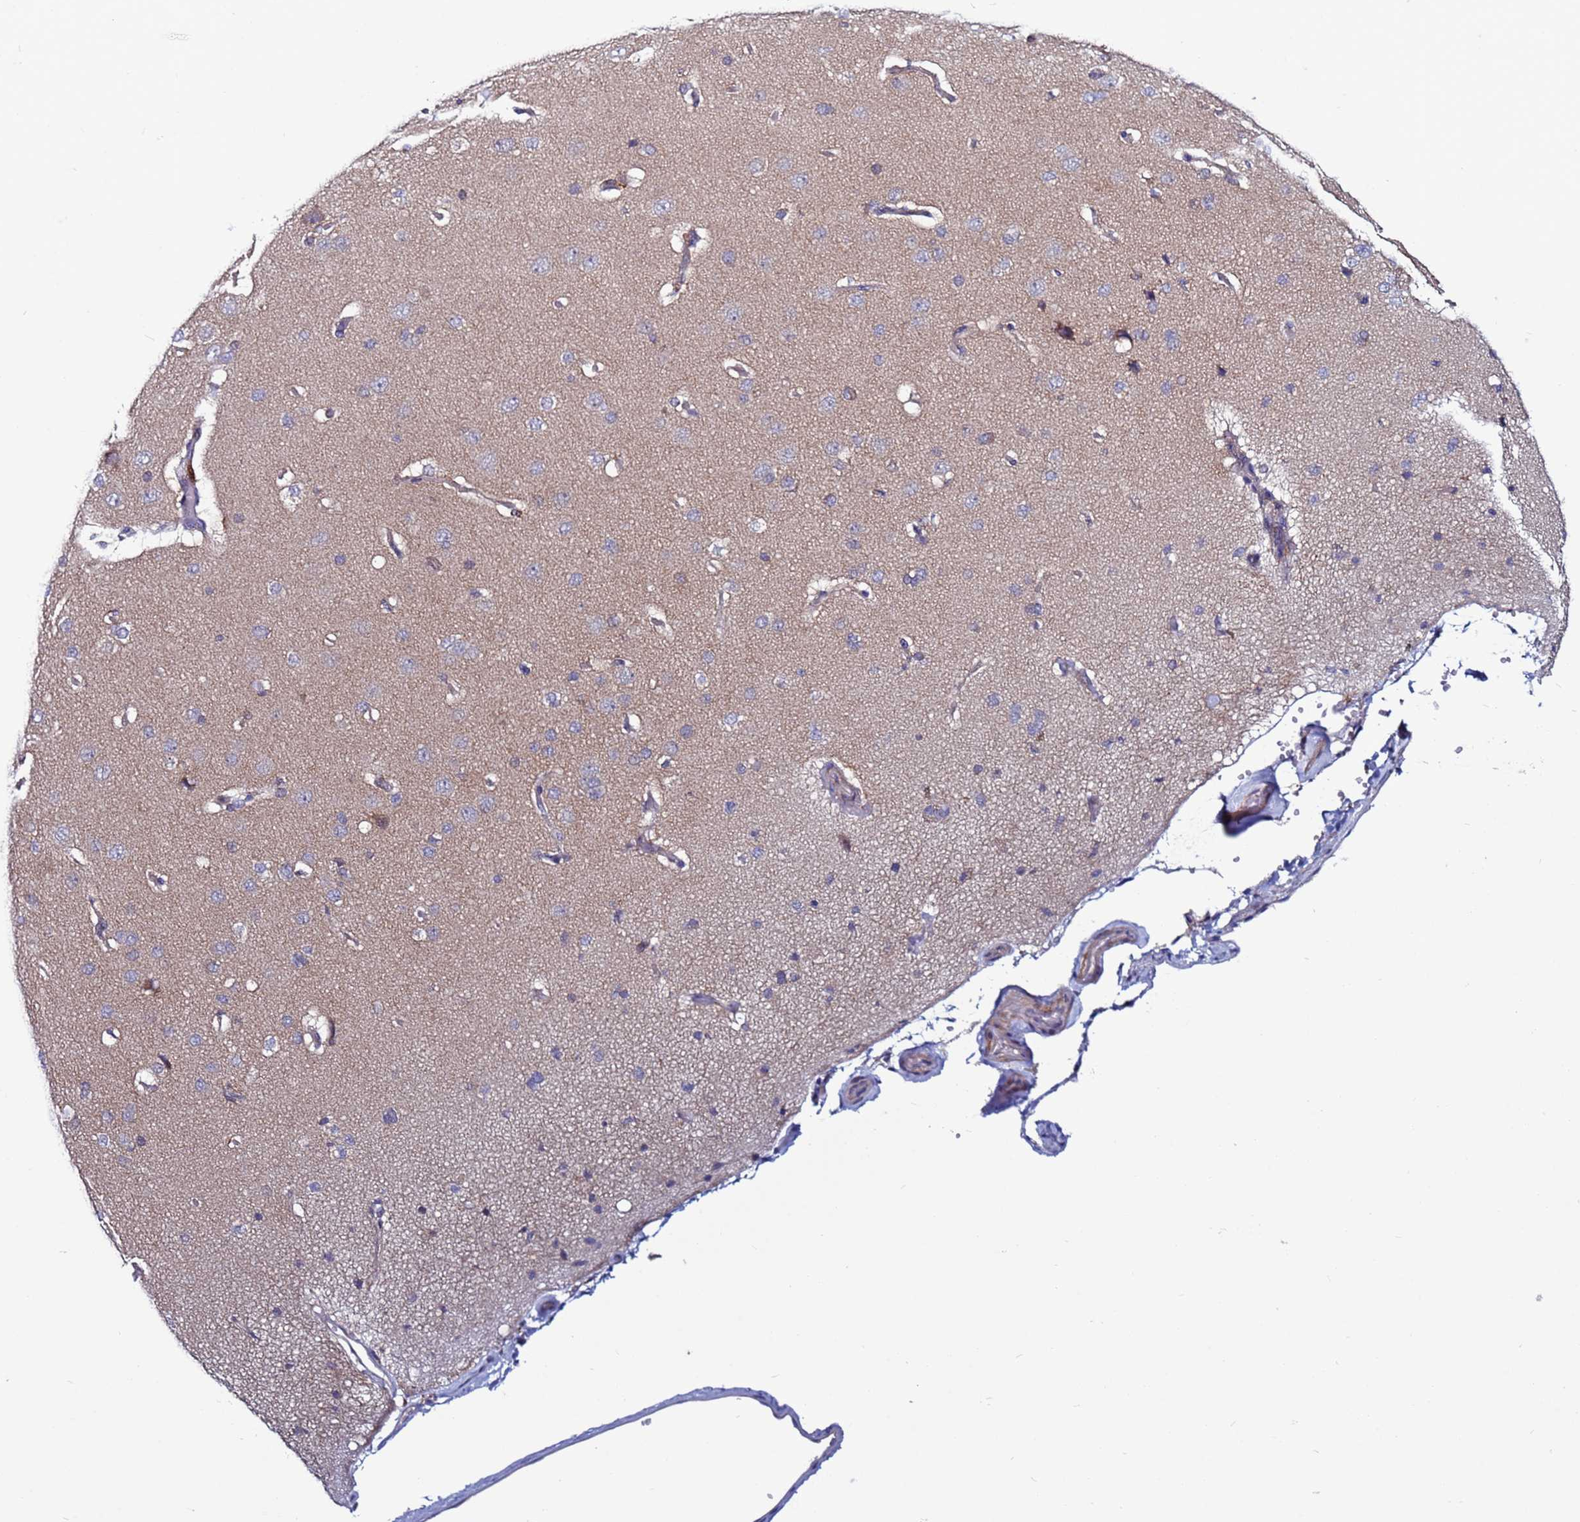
{"staining": {"intensity": "weak", "quantity": "25%-75%", "location": "cytoplasmic/membranous"}, "tissue": "cerebral cortex", "cell_type": "Endothelial cells", "image_type": "normal", "snomed": [{"axis": "morphology", "description": "Normal tissue, NOS"}, {"axis": "topography", "description": "Cerebral cortex"}], "caption": "Benign cerebral cortex displays weak cytoplasmic/membranous staining in approximately 25%-75% of endothelial cells, visualized by immunohistochemistry. The staining was performed using DAB, with brown indicating positive protein expression. Nuclei are stained blue with hematoxylin.", "gene": "GAREM1", "patient": {"sex": "male", "age": 62}}